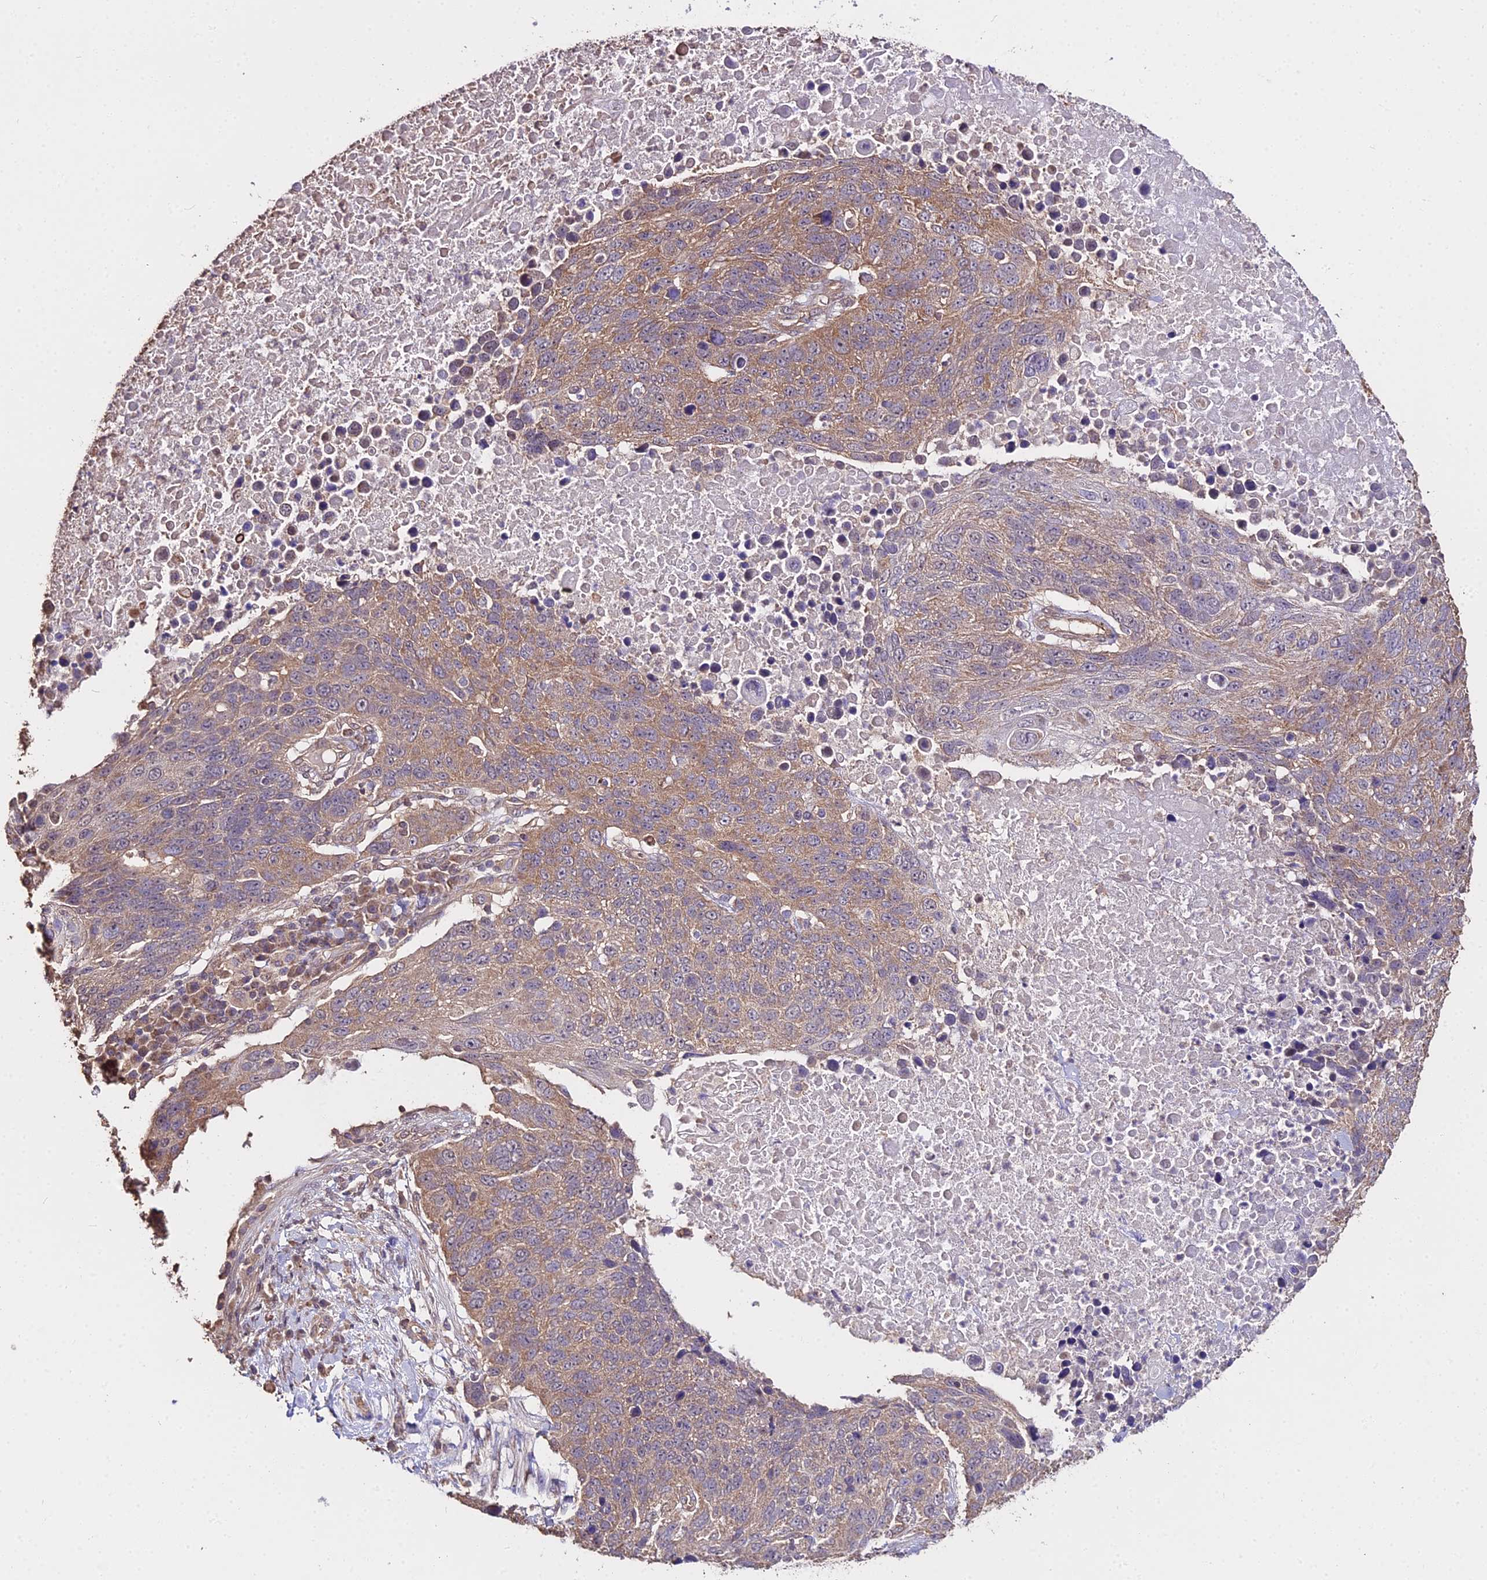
{"staining": {"intensity": "moderate", "quantity": ">75%", "location": "cytoplasmic/membranous"}, "tissue": "lung cancer", "cell_type": "Tumor cells", "image_type": "cancer", "snomed": [{"axis": "morphology", "description": "Normal tissue, NOS"}, {"axis": "morphology", "description": "Squamous cell carcinoma, NOS"}, {"axis": "topography", "description": "Lymph node"}, {"axis": "topography", "description": "Lung"}], "caption": "Human lung cancer stained with a protein marker demonstrates moderate staining in tumor cells.", "gene": "METTL13", "patient": {"sex": "male", "age": 66}}